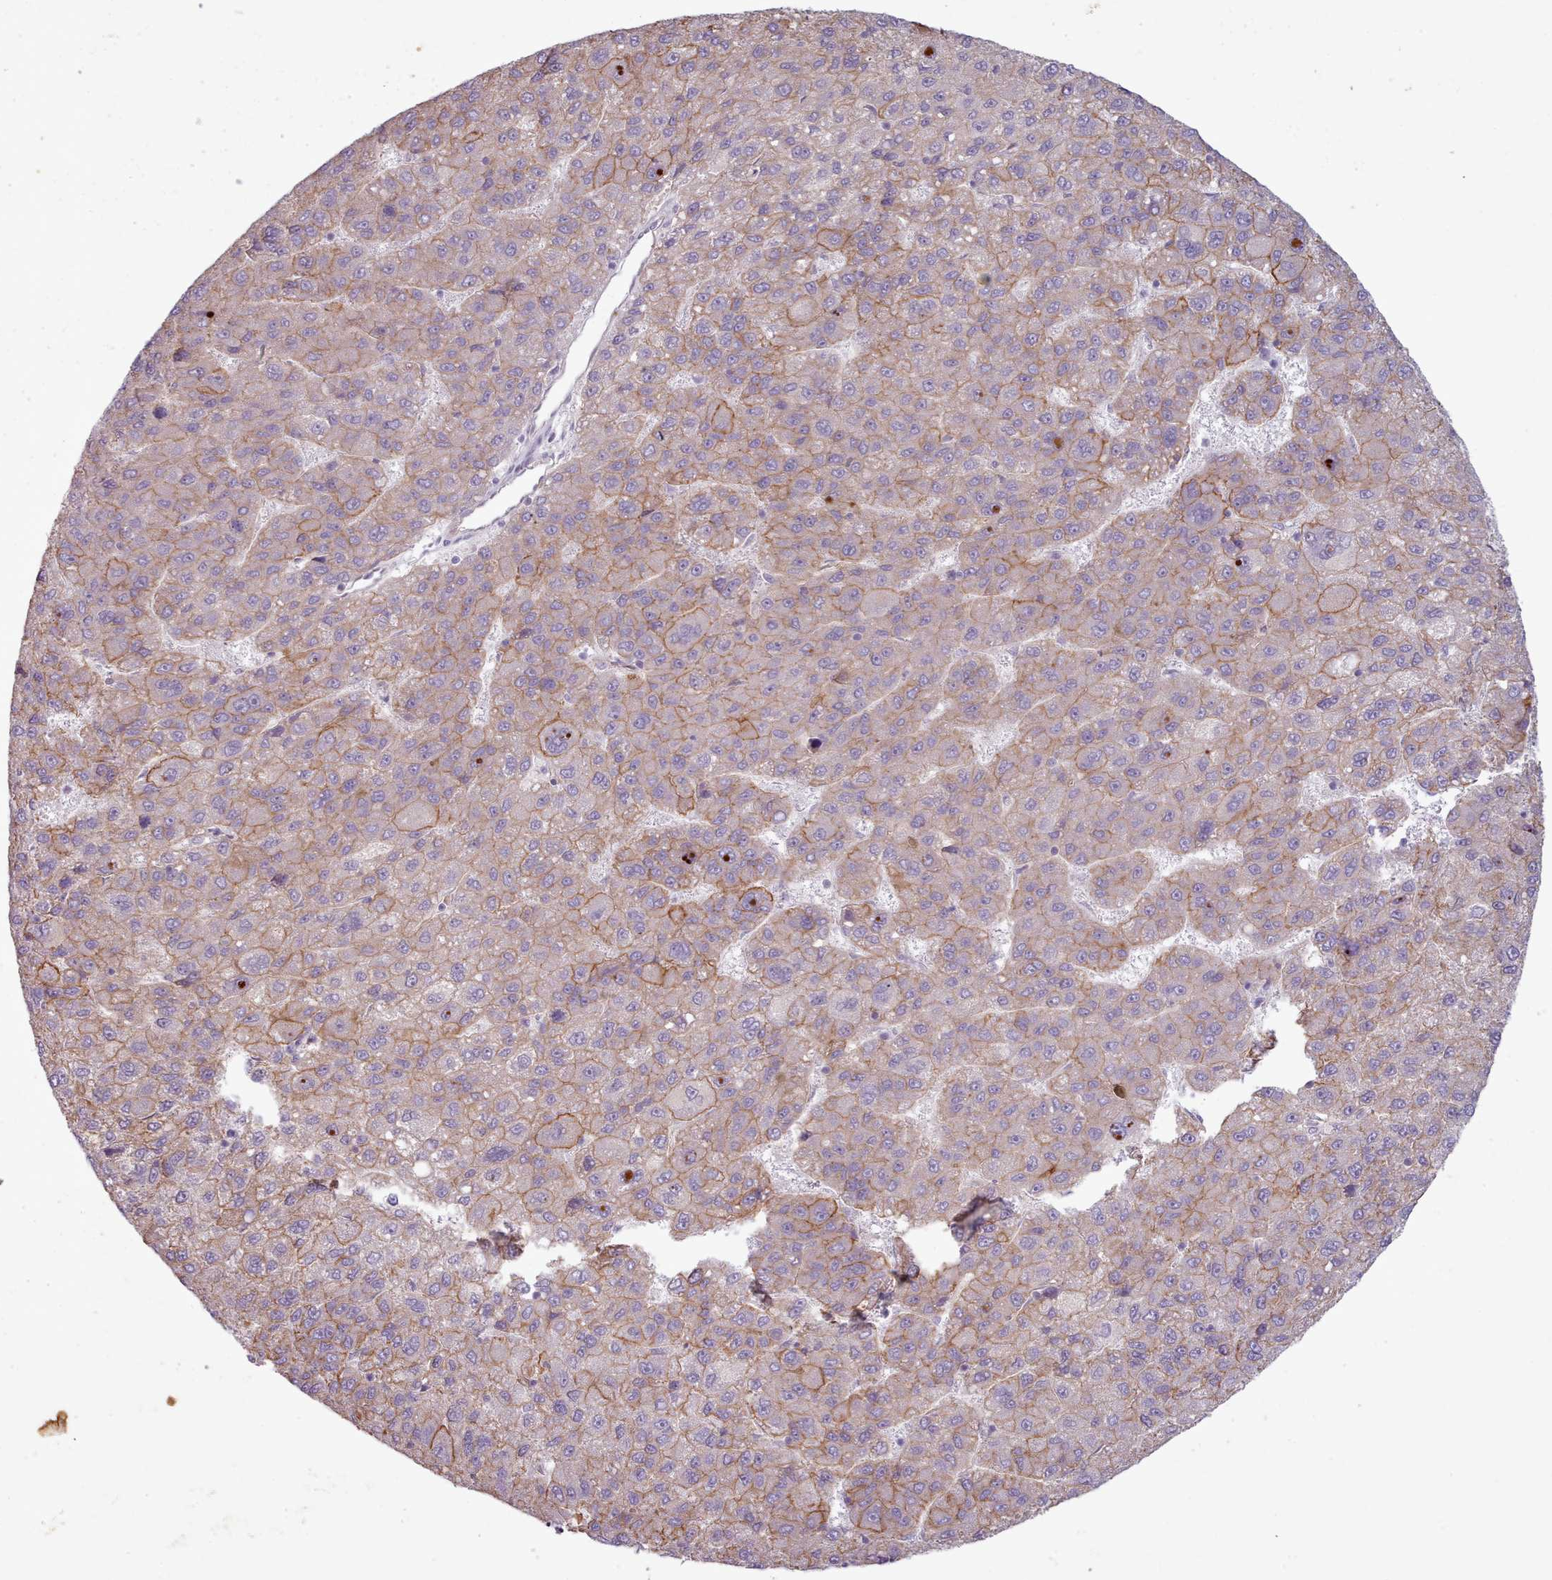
{"staining": {"intensity": "moderate", "quantity": "25%-75%", "location": "cytoplasmic/membranous"}, "tissue": "liver cancer", "cell_type": "Tumor cells", "image_type": "cancer", "snomed": [{"axis": "morphology", "description": "Carcinoma, Hepatocellular, NOS"}, {"axis": "topography", "description": "Liver"}], "caption": "A brown stain labels moderate cytoplasmic/membranous staining of a protein in liver hepatocellular carcinoma tumor cells.", "gene": "PLD4", "patient": {"sex": "female", "age": 82}}